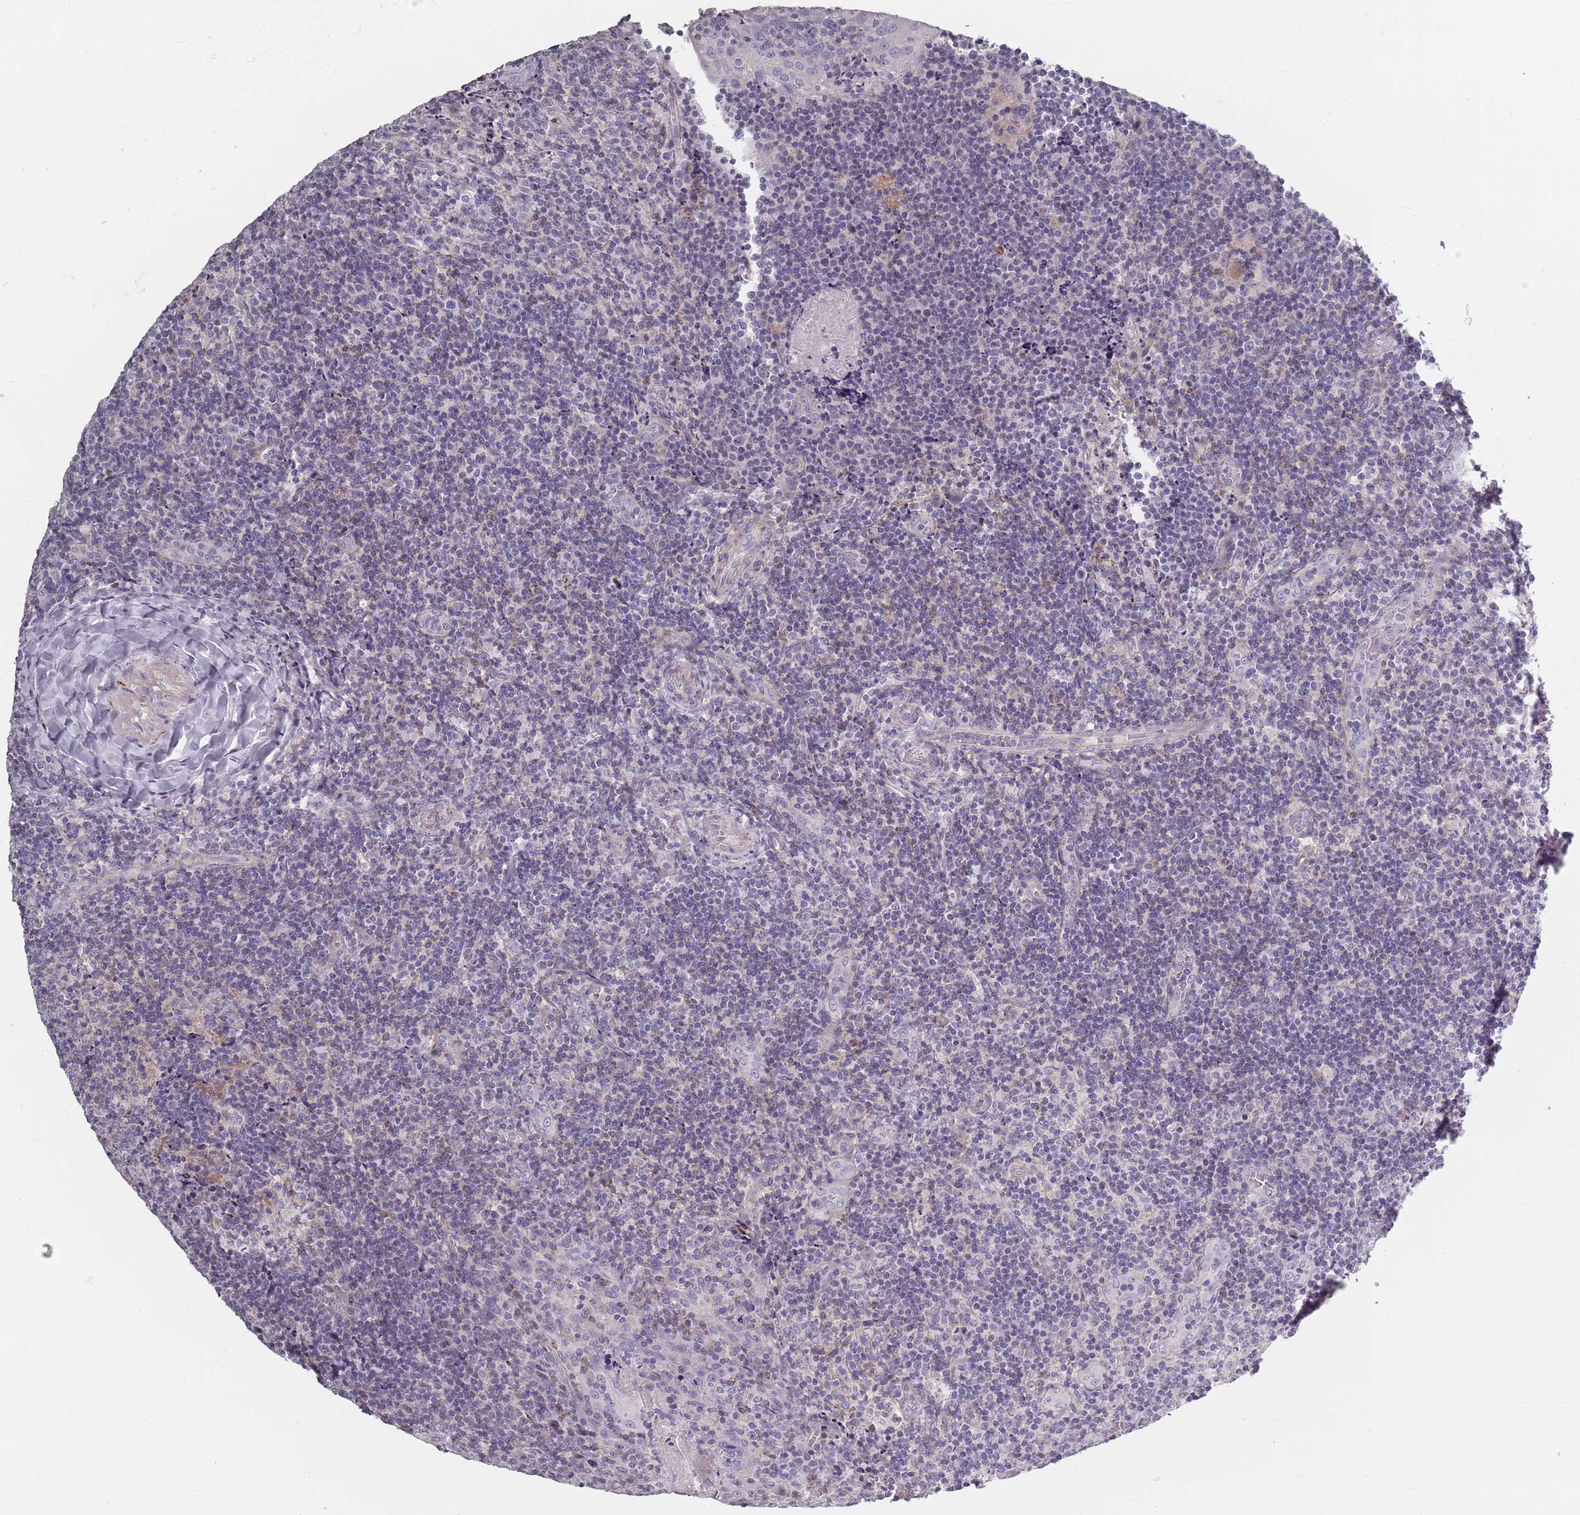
{"staining": {"intensity": "negative", "quantity": "none", "location": "none"}, "tissue": "tonsil", "cell_type": "Germinal center cells", "image_type": "normal", "snomed": [{"axis": "morphology", "description": "Normal tissue, NOS"}, {"axis": "topography", "description": "Tonsil"}], "caption": "Immunohistochemical staining of unremarkable tonsil exhibits no significant staining in germinal center cells. (DAB immunohistochemistry with hematoxylin counter stain).", "gene": "SYNGR3", "patient": {"sex": "male", "age": 17}}